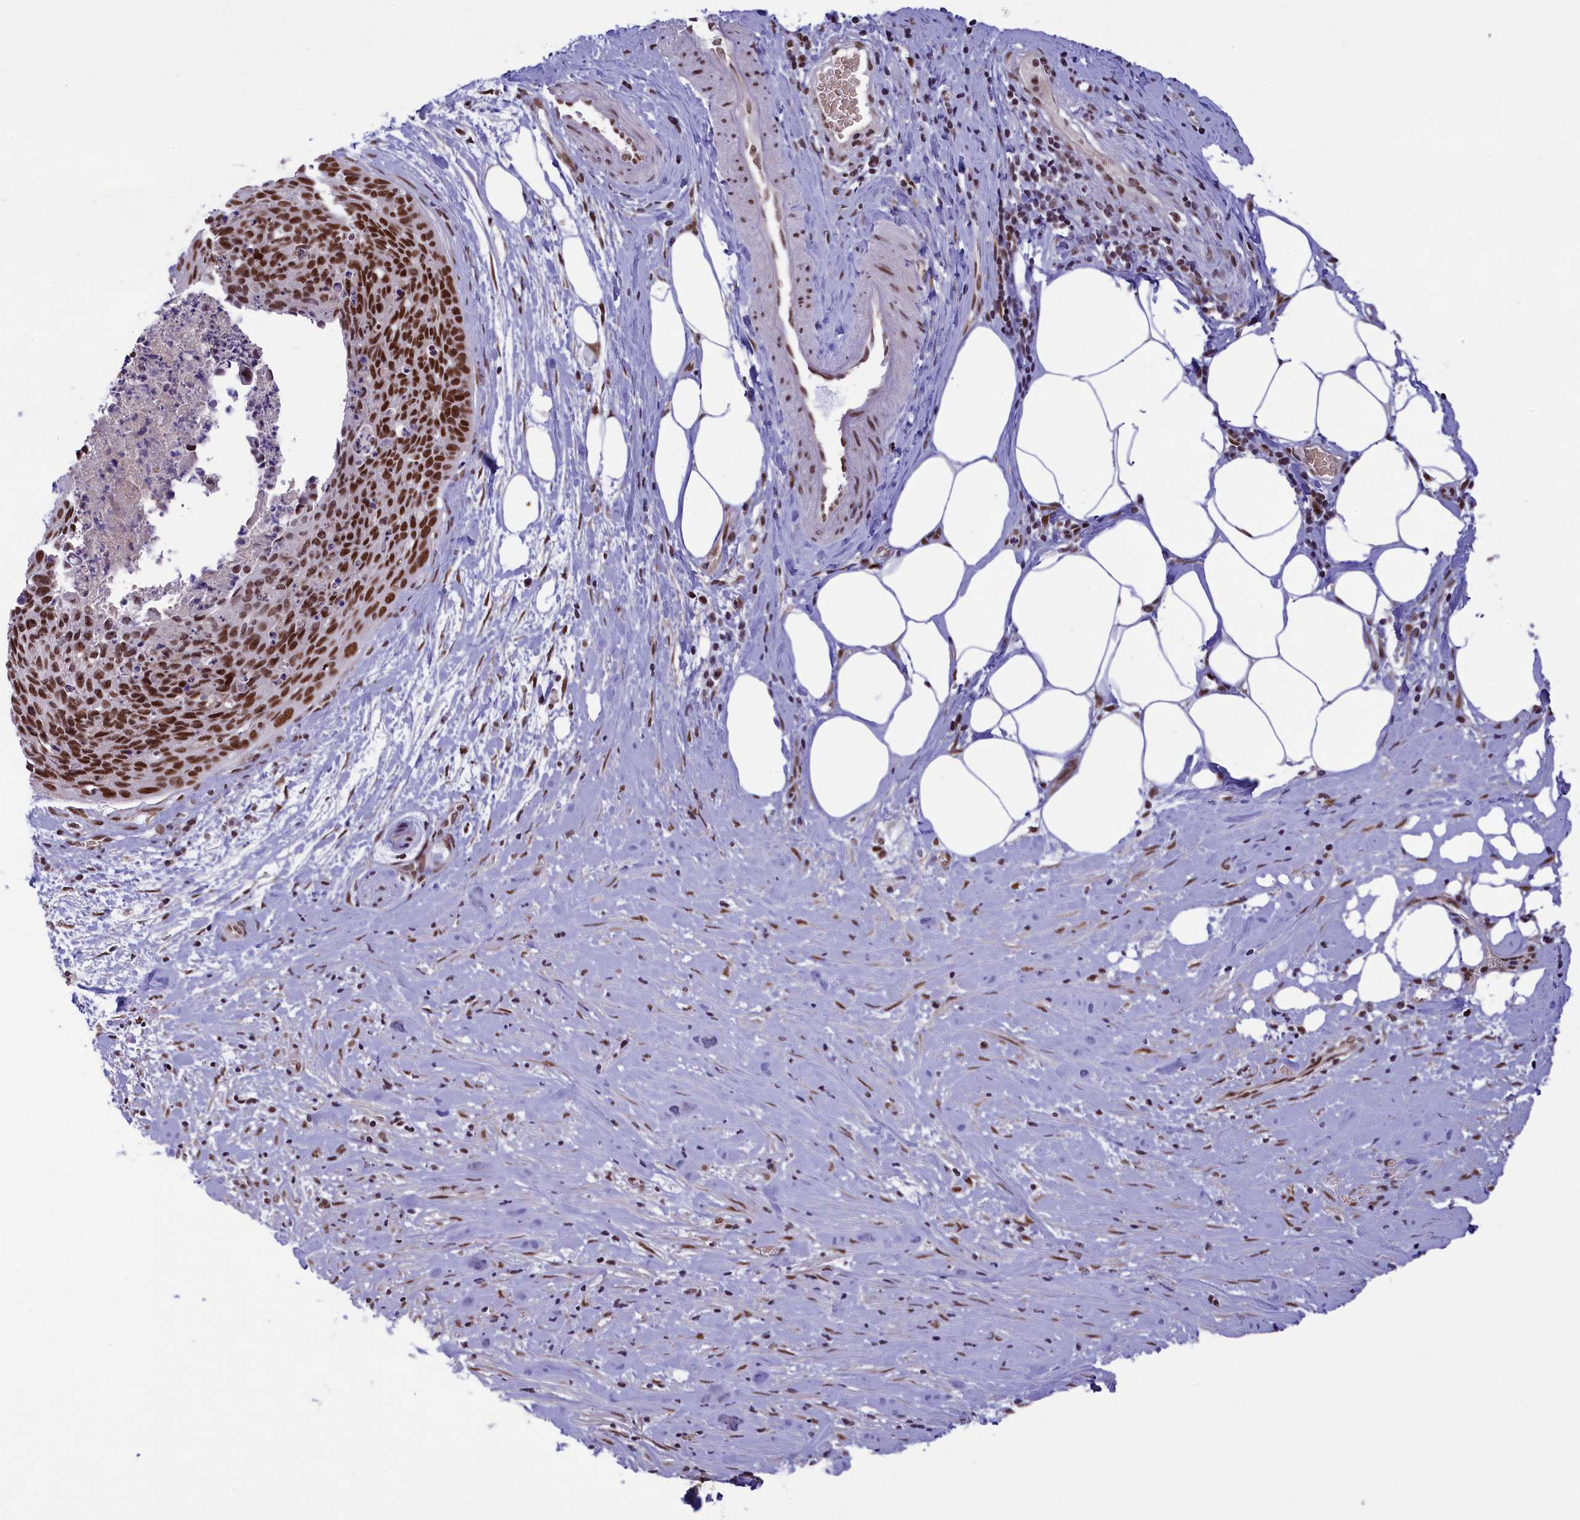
{"staining": {"intensity": "moderate", "quantity": ">75%", "location": "nuclear"}, "tissue": "cervical cancer", "cell_type": "Tumor cells", "image_type": "cancer", "snomed": [{"axis": "morphology", "description": "Squamous cell carcinoma, NOS"}, {"axis": "topography", "description": "Cervix"}], "caption": "A histopathology image showing moderate nuclear expression in about >75% of tumor cells in cervical cancer, as visualized by brown immunohistochemical staining.", "gene": "MPHOSPH8", "patient": {"sex": "female", "age": 55}}